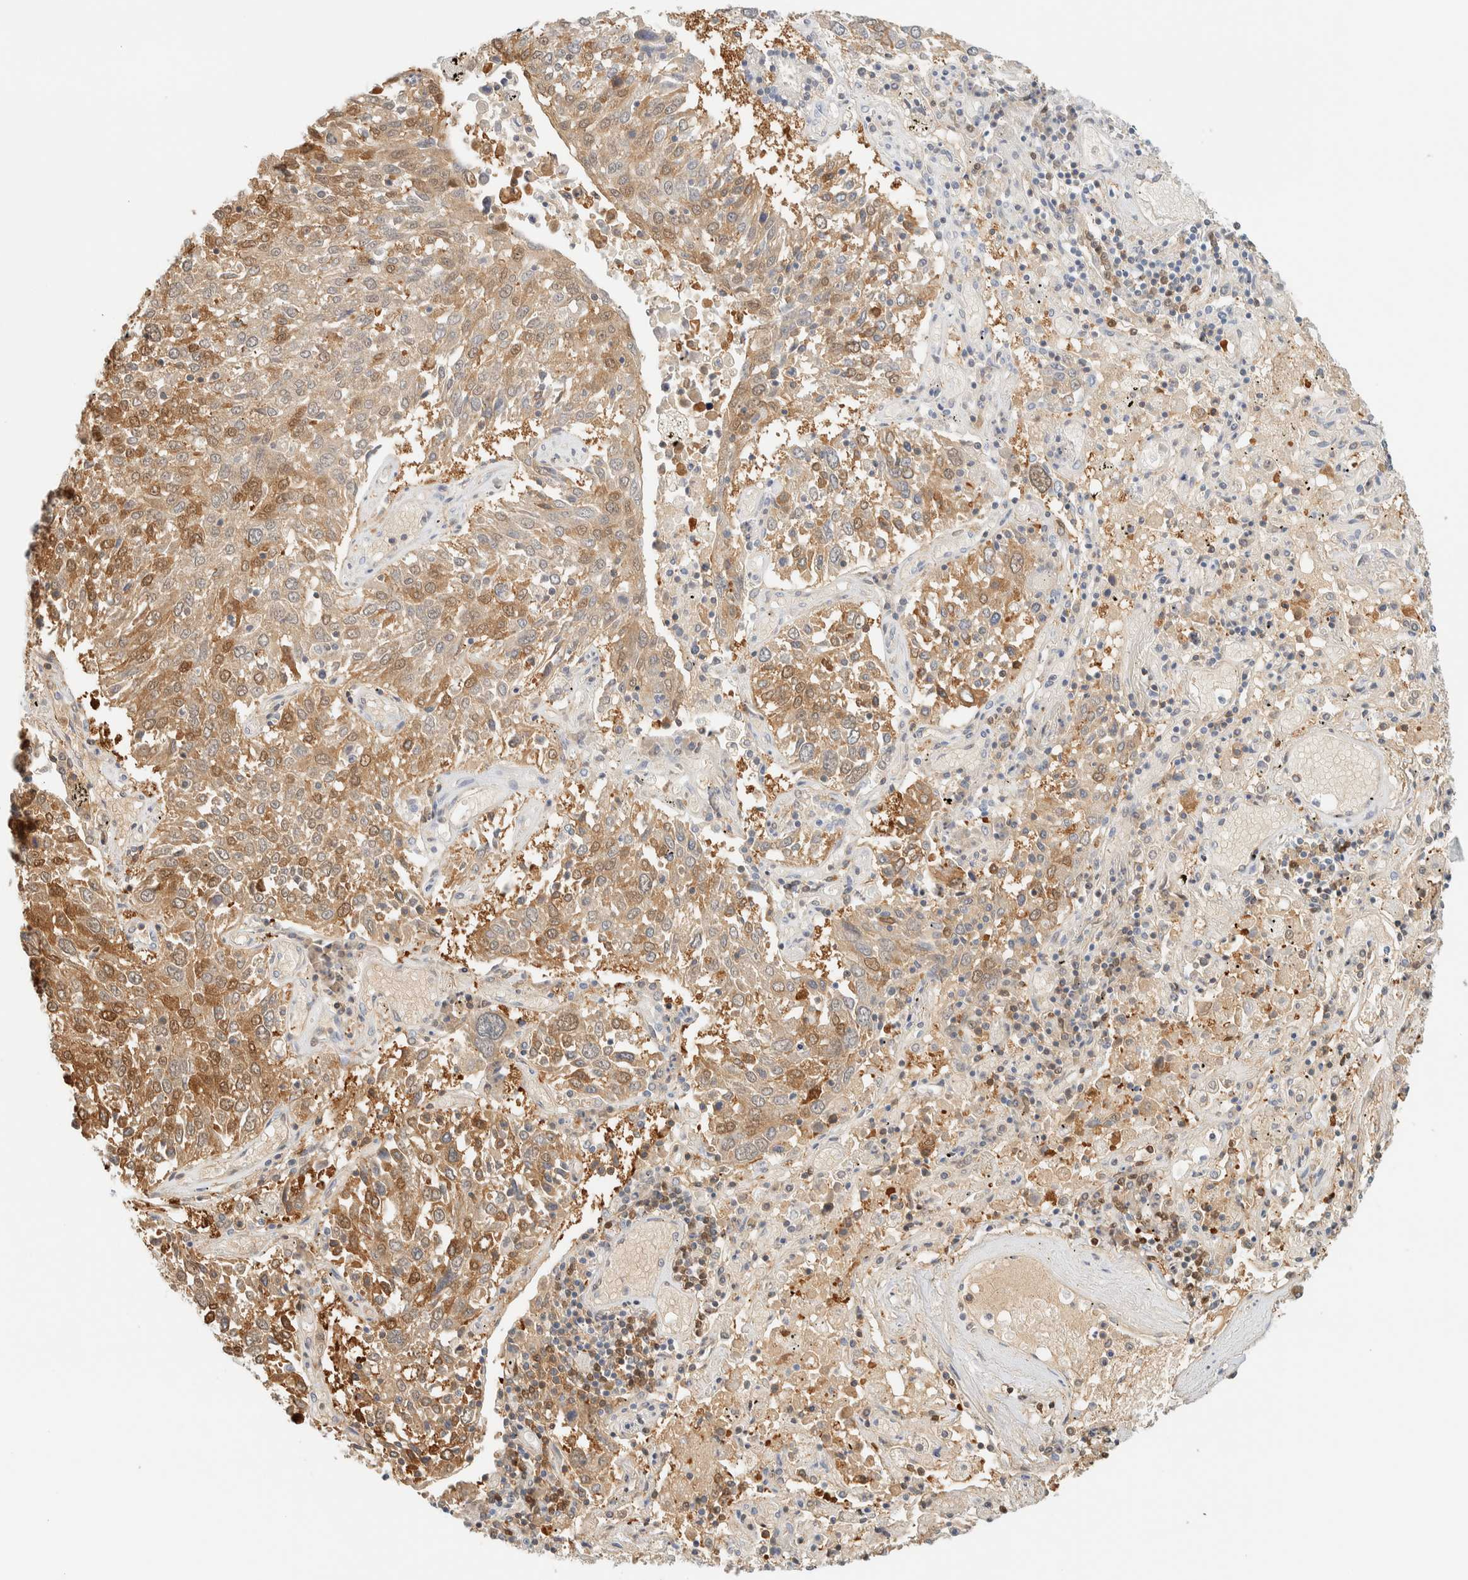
{"staining": {"intensity": "moderate", "quantity": ">75%", "location": "cytoplasmic/membranous,nuclear"}, "tissue": "lung cancer", "cell_type": "Tumor cells", "image_type": "cancer", "snomed": [{"axis": "morphology", "description": "Squamous cell carcinoma, NOS"}, {"axis": "topography", "description": "Lung"}], "caption": "Lung squamous cell carcinoma stained with DAB (3,3'-diaminobenzidine) immunohistochemistry displays medium levels of moderate cytoplasmic/membranous and nuclear staining in approximately >75% of tumor cells. (brown staining indicates protein expression, while blue staining denotes nuclei).", "gene": "ZBTB37", "patient": {"sex": "male", "age": 65}}